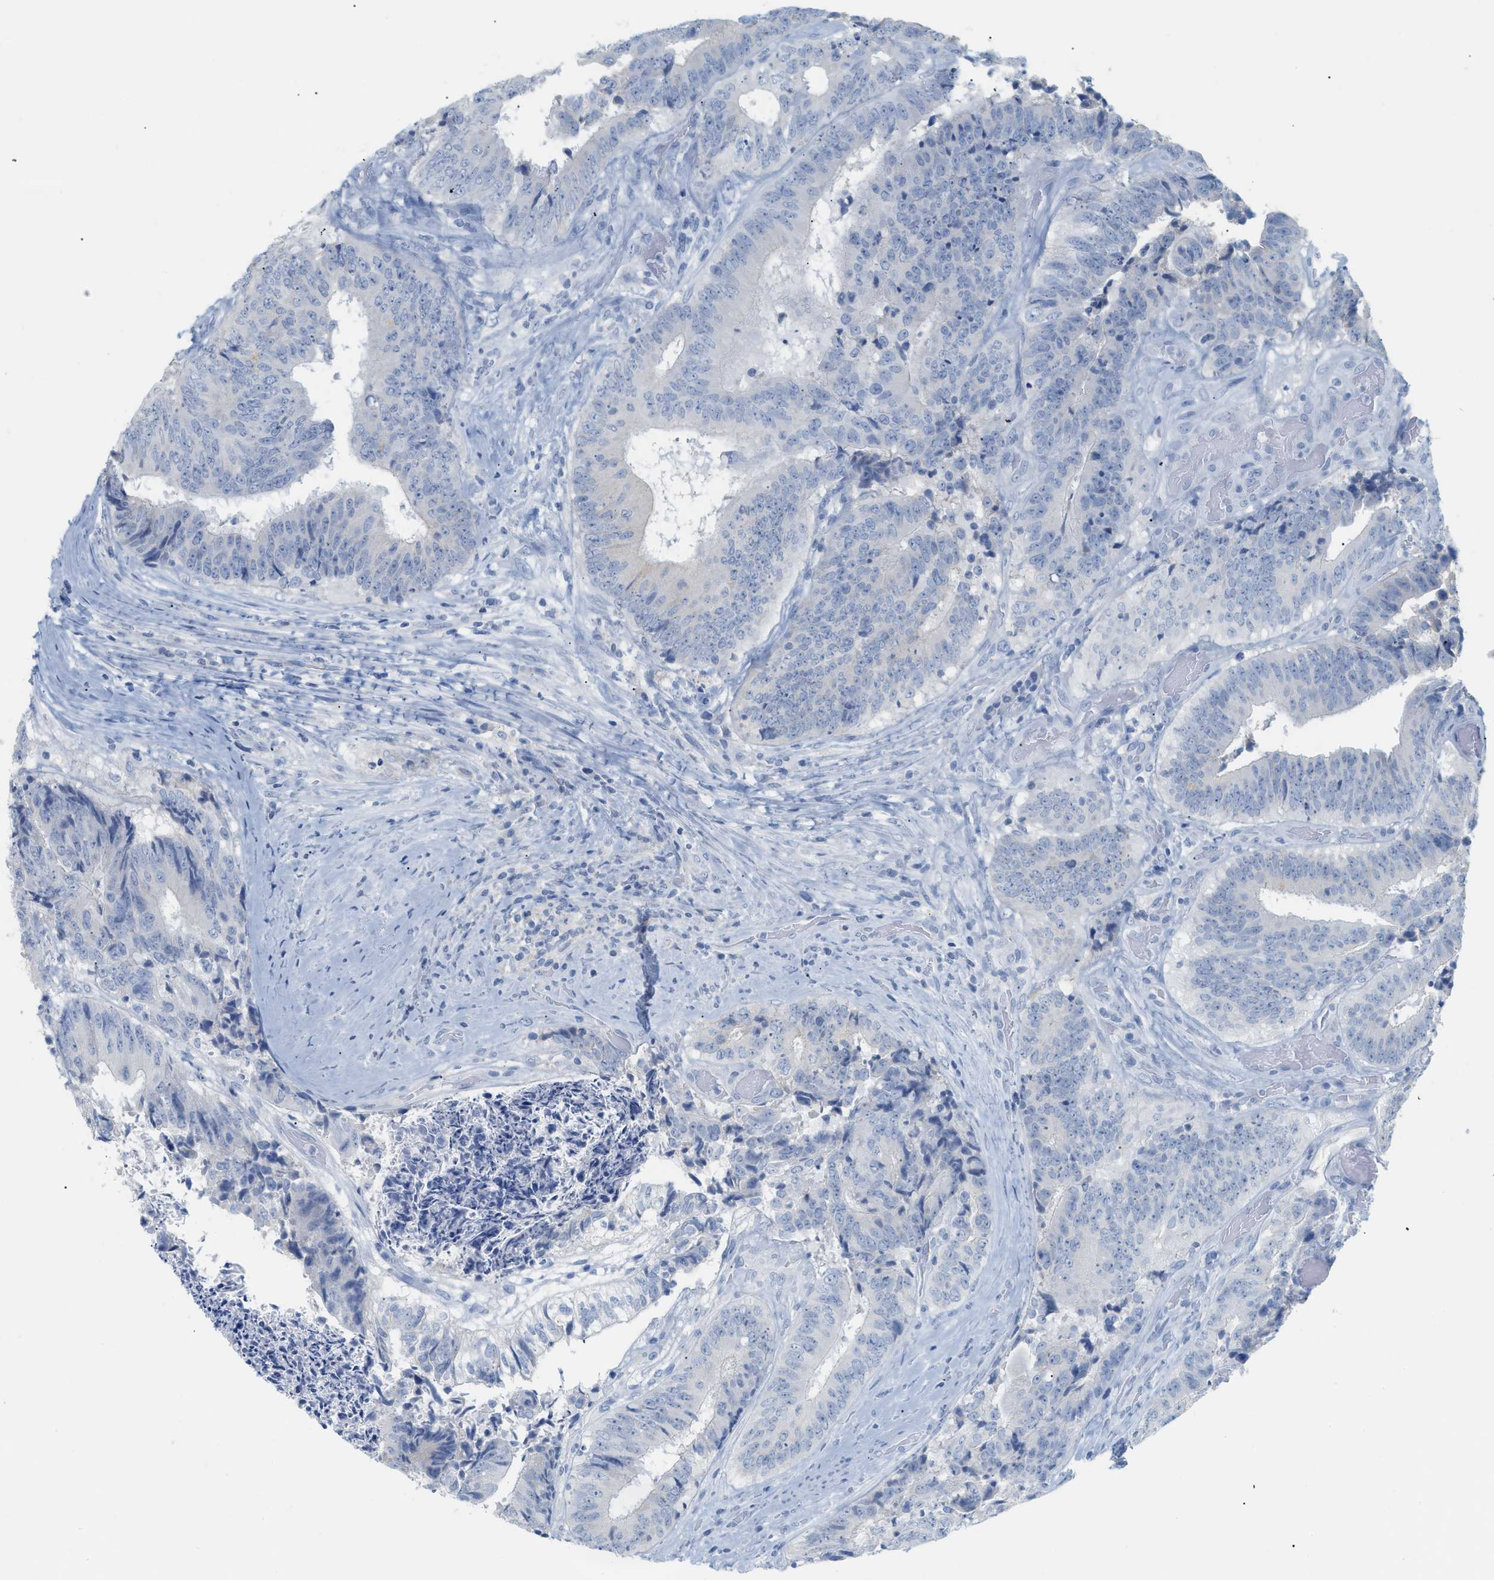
{"staining": {"intensity": "negative", "quantity": "none", "location": "none"}, "tissue": "colorectal cancer", "cell_type": "Tumor cells", "image_type": "cancer", "snomed": [{"axis": "morphology", "description": "Adenocarcinoma, NOS"}, {"axis": "topography", "description": "Rectum"}], "caption": "There is no significant positivity in tumor cells of colorectal cancer (adenocarcinoma).", "gene": "PAPPA", "patient": {"sex": "male", "age": 72}}